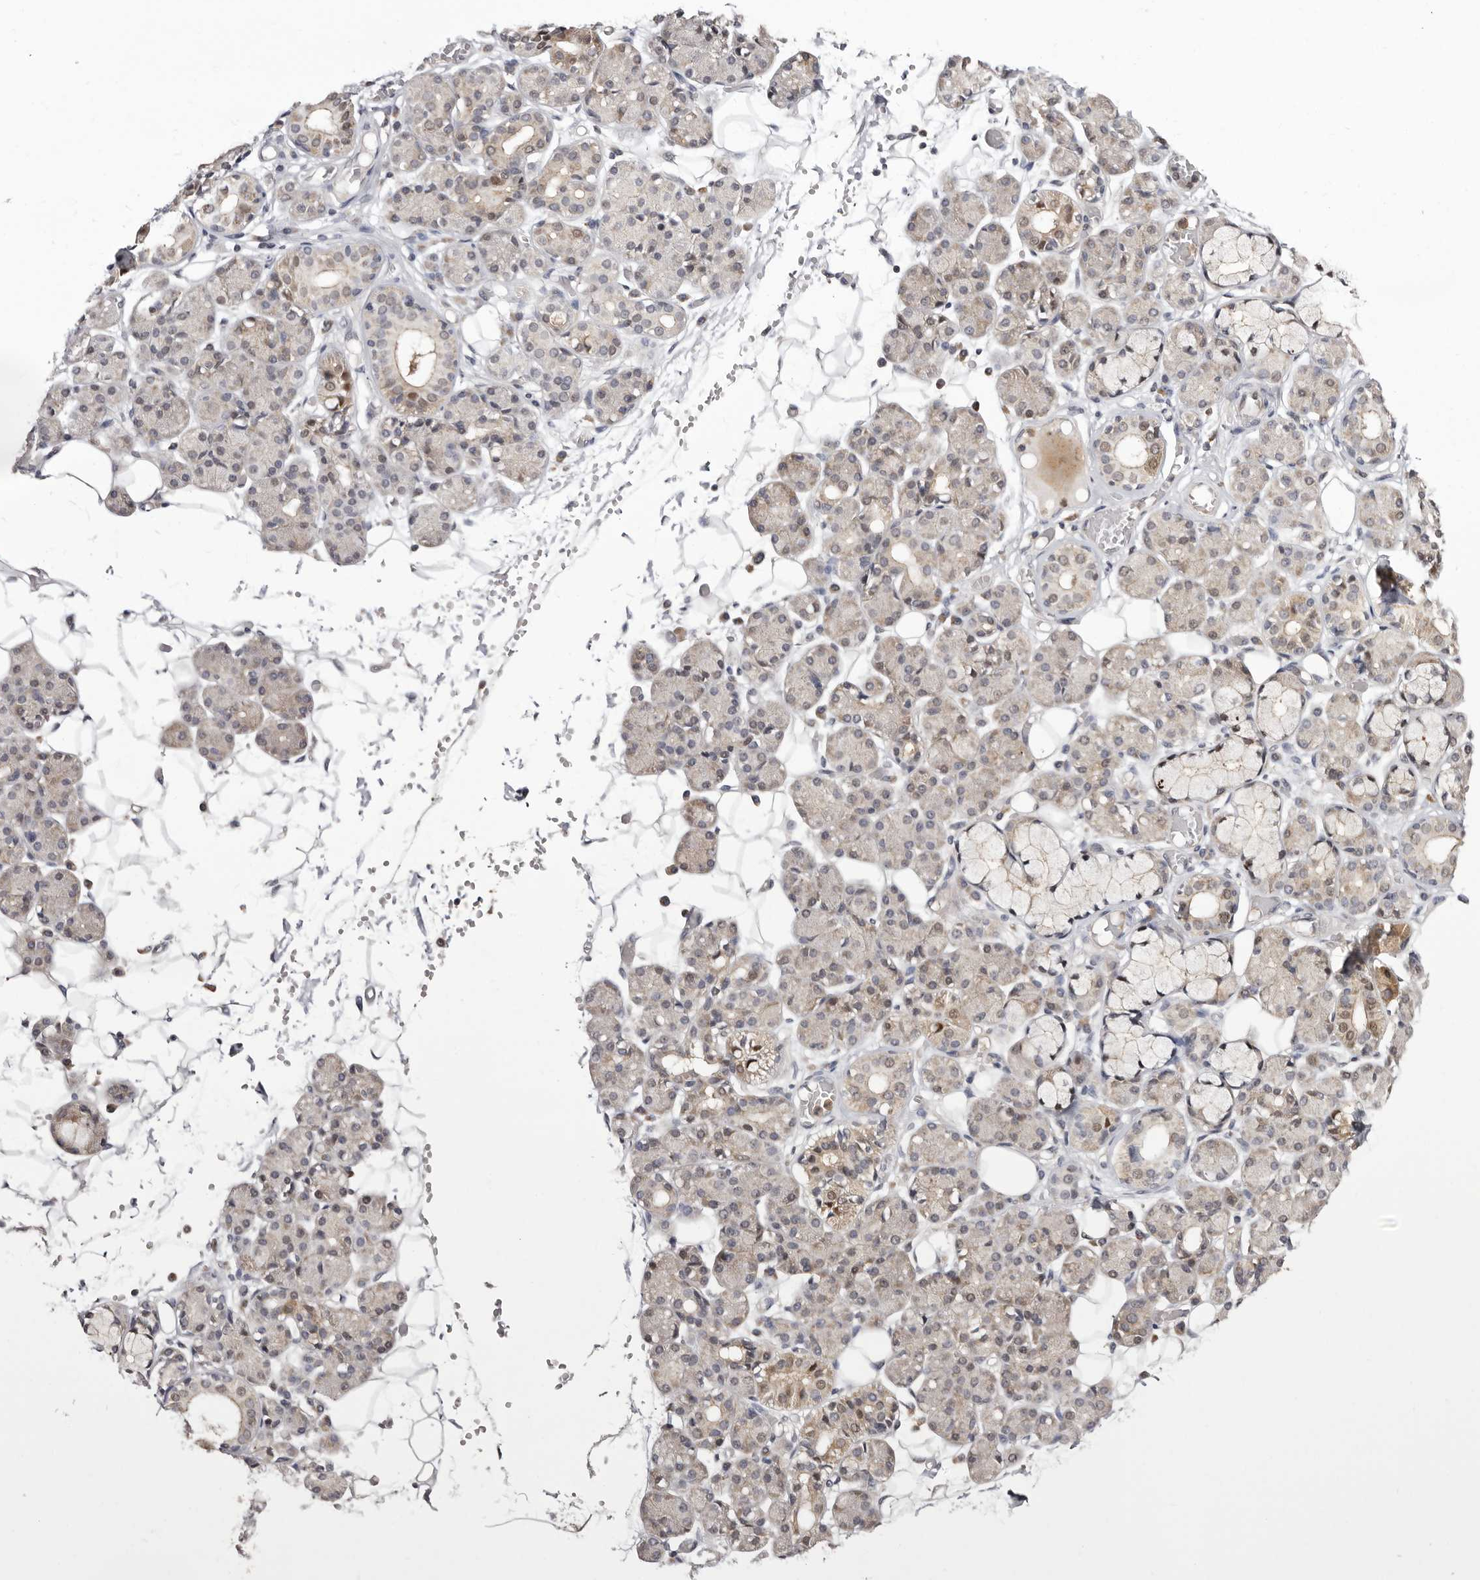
{"staining": {"intensity": "moderate", "quantity": "<25%", "location": "cytoplasmic/membranous,nuclear"}, "tissue": "salivary gland", "cell_type": "Glandular cells", "image_type": "normal", "snomed": [{"axis": "morphology", "description": "Normal tissue, NOS"}, {"axis": "topography", "description": "Salivary gland"}], "caption": "Immunohistochemical staining of unremarkable human salivary gland exhibits low levels of moderate cytoplasmic/membranous,nuclear staining in approximately <25% of glandular cells.", "gene": "GLRX3", "patient": {"sex": "male", "age": 63}}